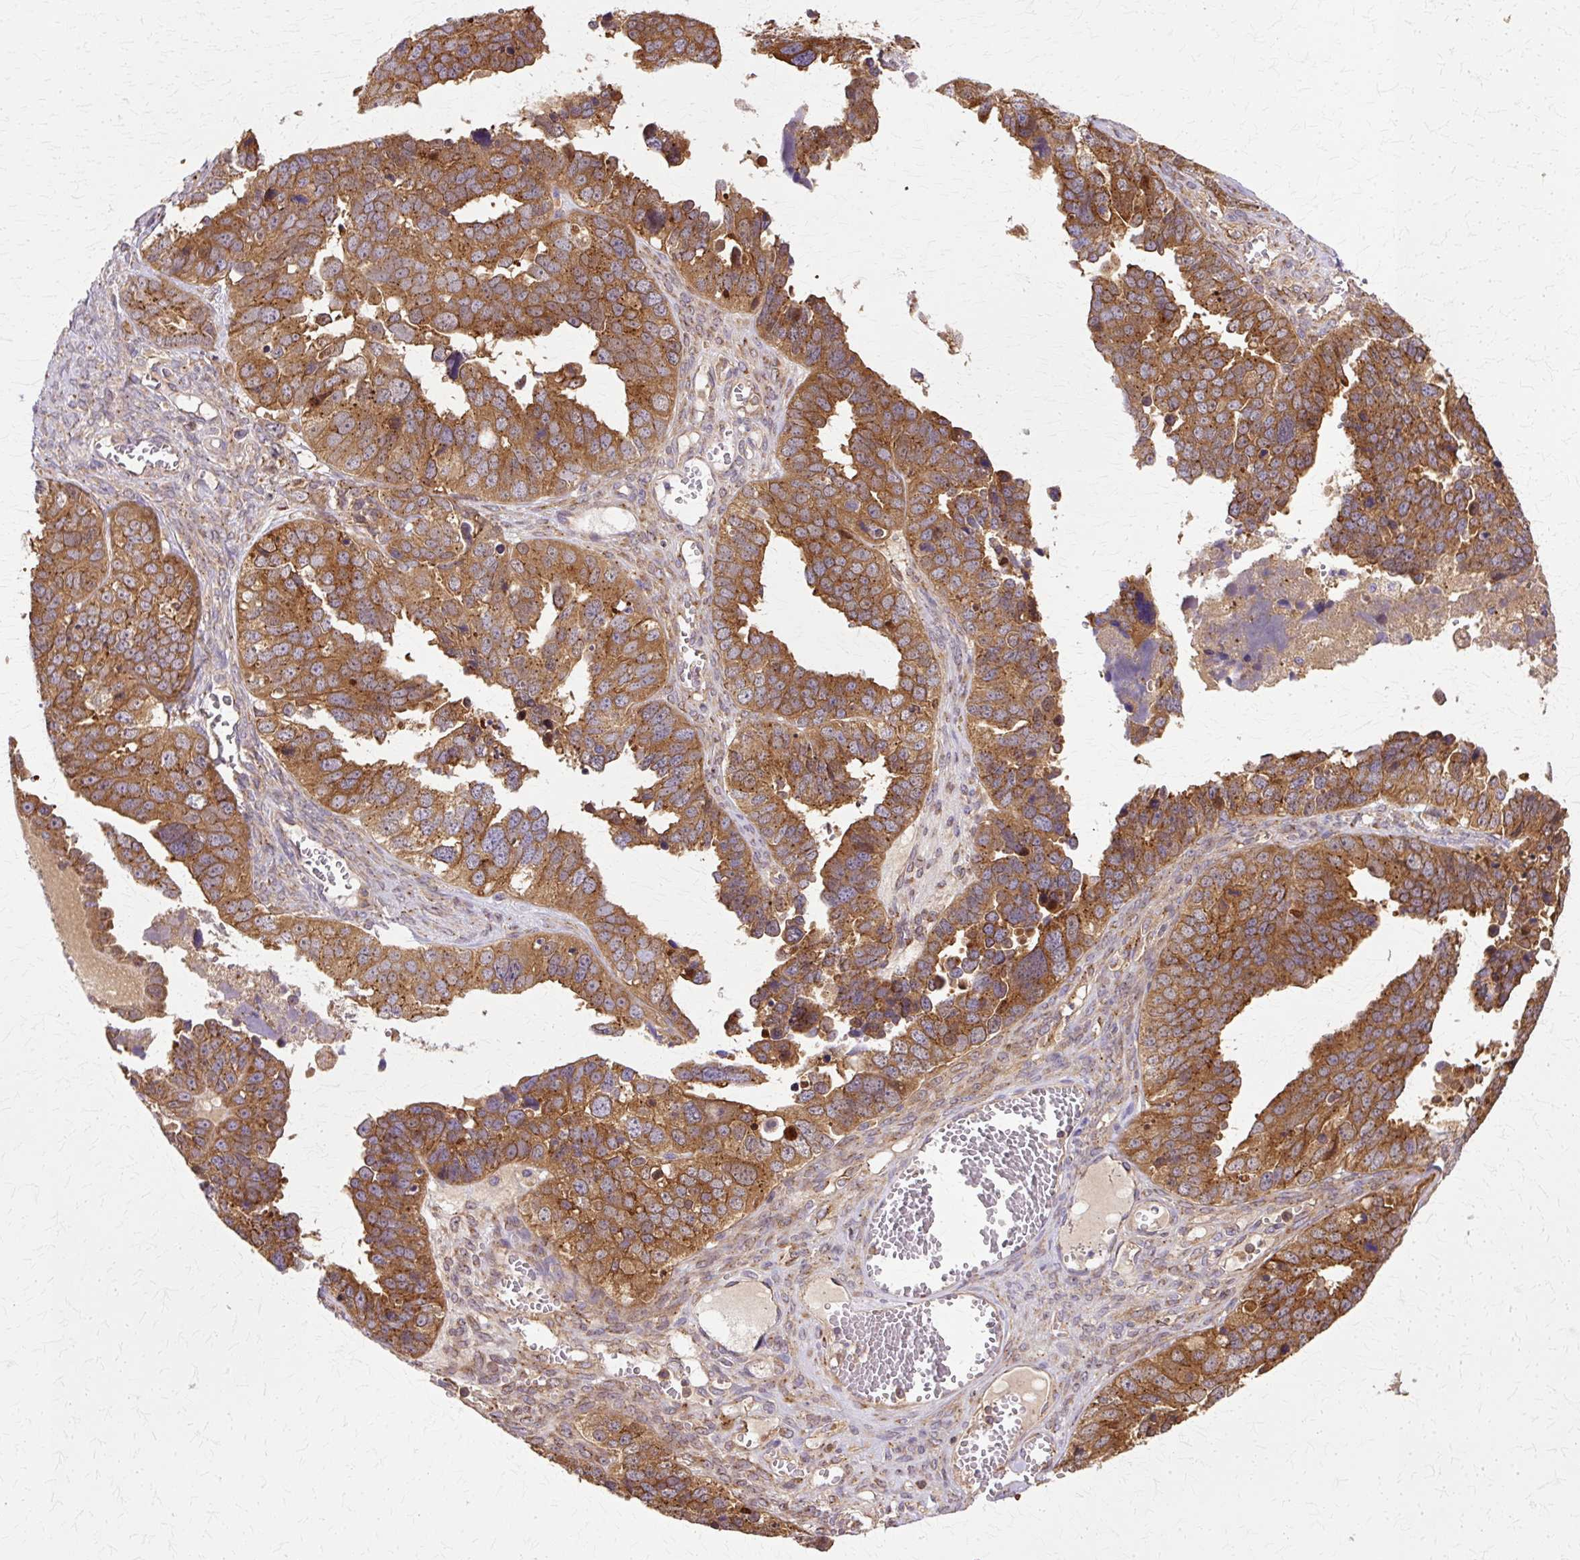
{"staining": {"intensity": "moderate", "quantity": ">75%", "location": "cytoplasmic/membranous"}, "tissue": "ovarian cancer", "cell_type": "Tumor cells", "image_type": "cancer", "snomed": [{"axis": "morphology", "description": "Cystadenocarcinoma, serous, NOS"}, {"axis": "topography", "description": "Ovary"}], "caption": "IHC (DAB) staining of ovarian cancer displays moderate cytoplasmic/membranous protein staining in about >75% of tumor cells.", "gene": "COPB1", "patient": {"sex": "female", "age": 76}}